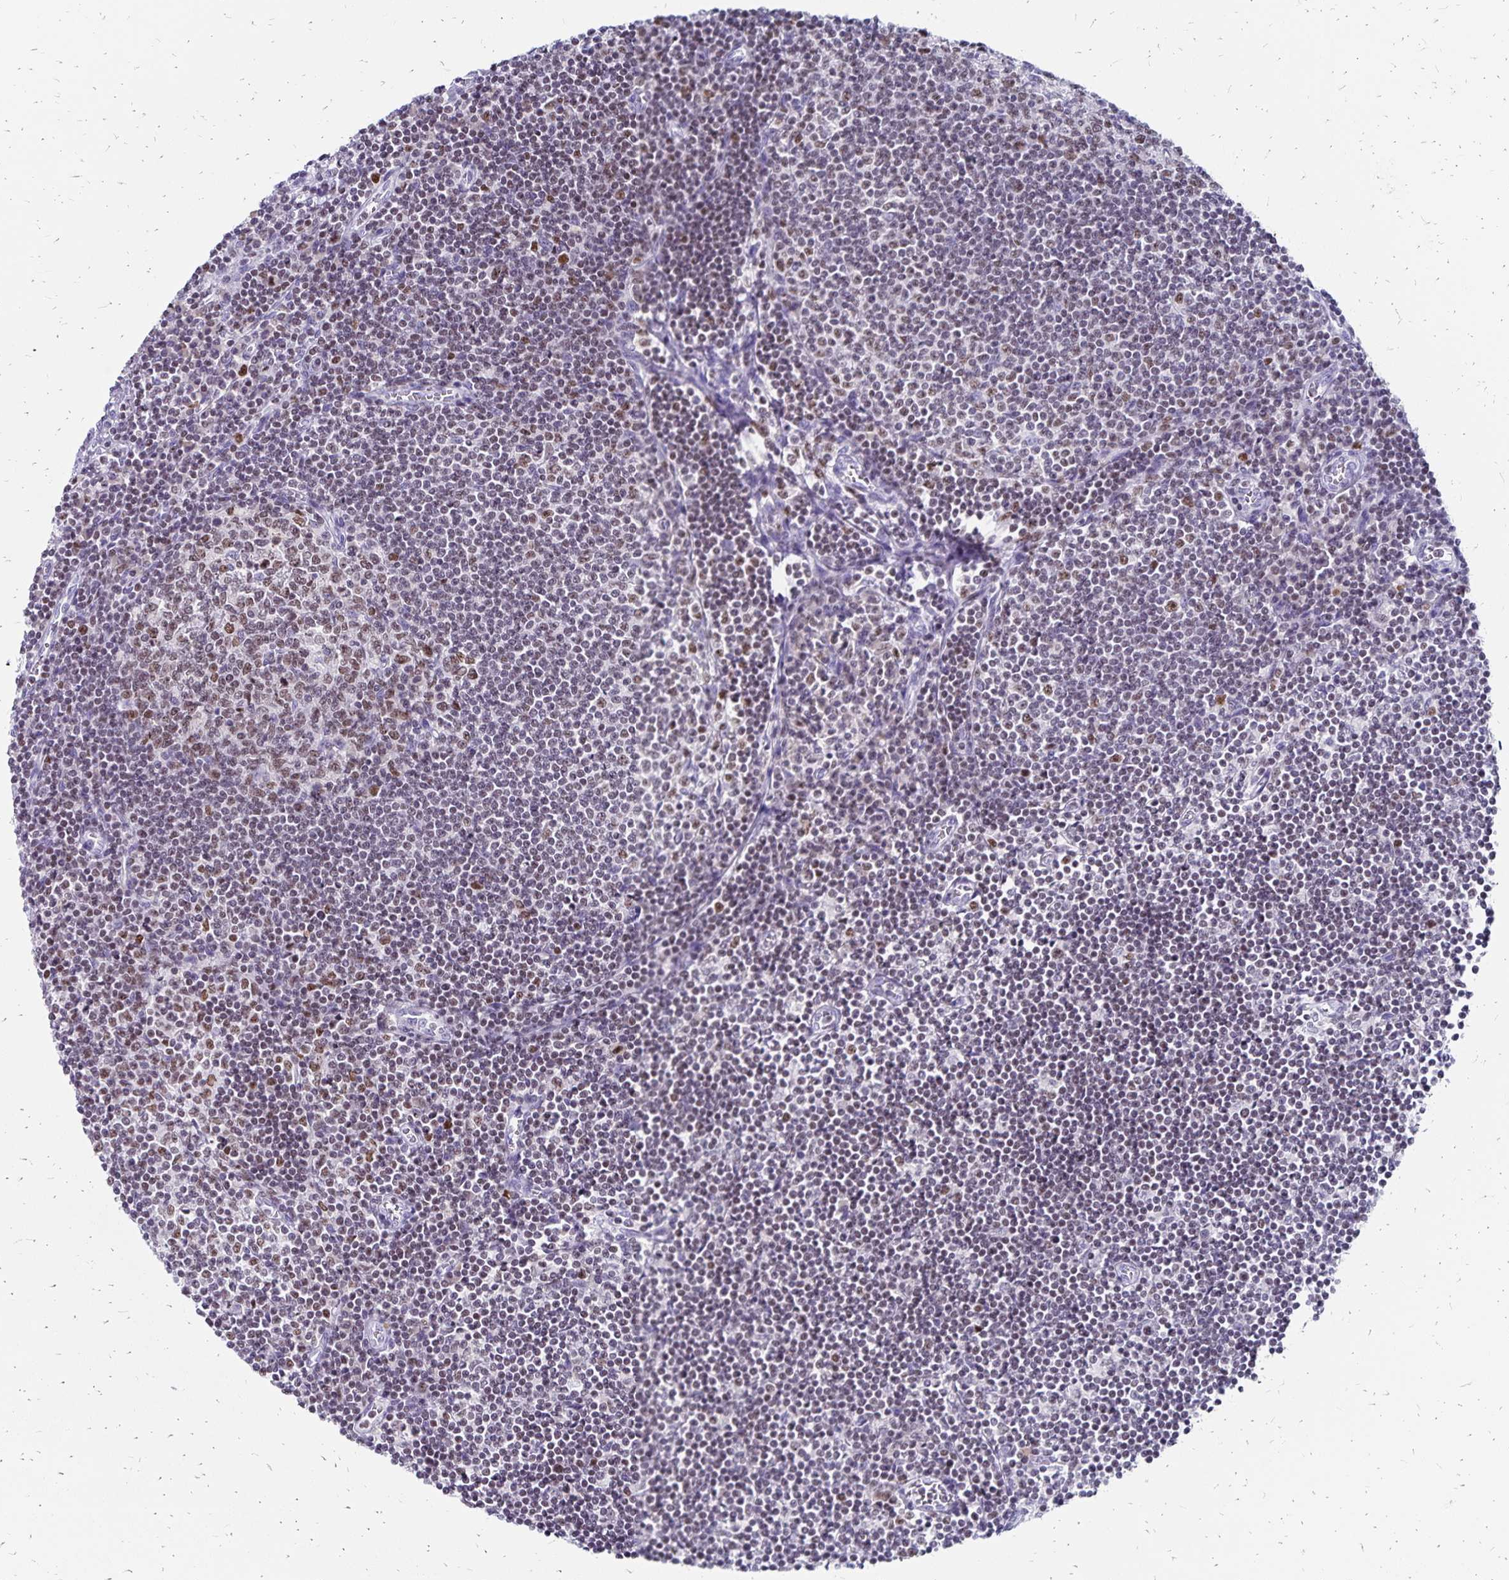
{"staining": {"intensity": "weak", "quantity": "25%-75%", "location": "nuclear"}, "tissue": "lymph node", "cell_type": "Germinal center cells", "image_type": "normal", "snomed": [{"axis": "morphology", "description": "Normal tissue, NOS"}, {"axis": "topography", "description": "Lymph node"}], "caption": "A brown stain highlights weak nuclear expression of a protein in germinal center cells of benign lymph node. Ihc stains the protein of interest in brown and the nuclei are stained blue.", "gene": "IKZF1", "patient": {"sex": "male", "age": 67}}